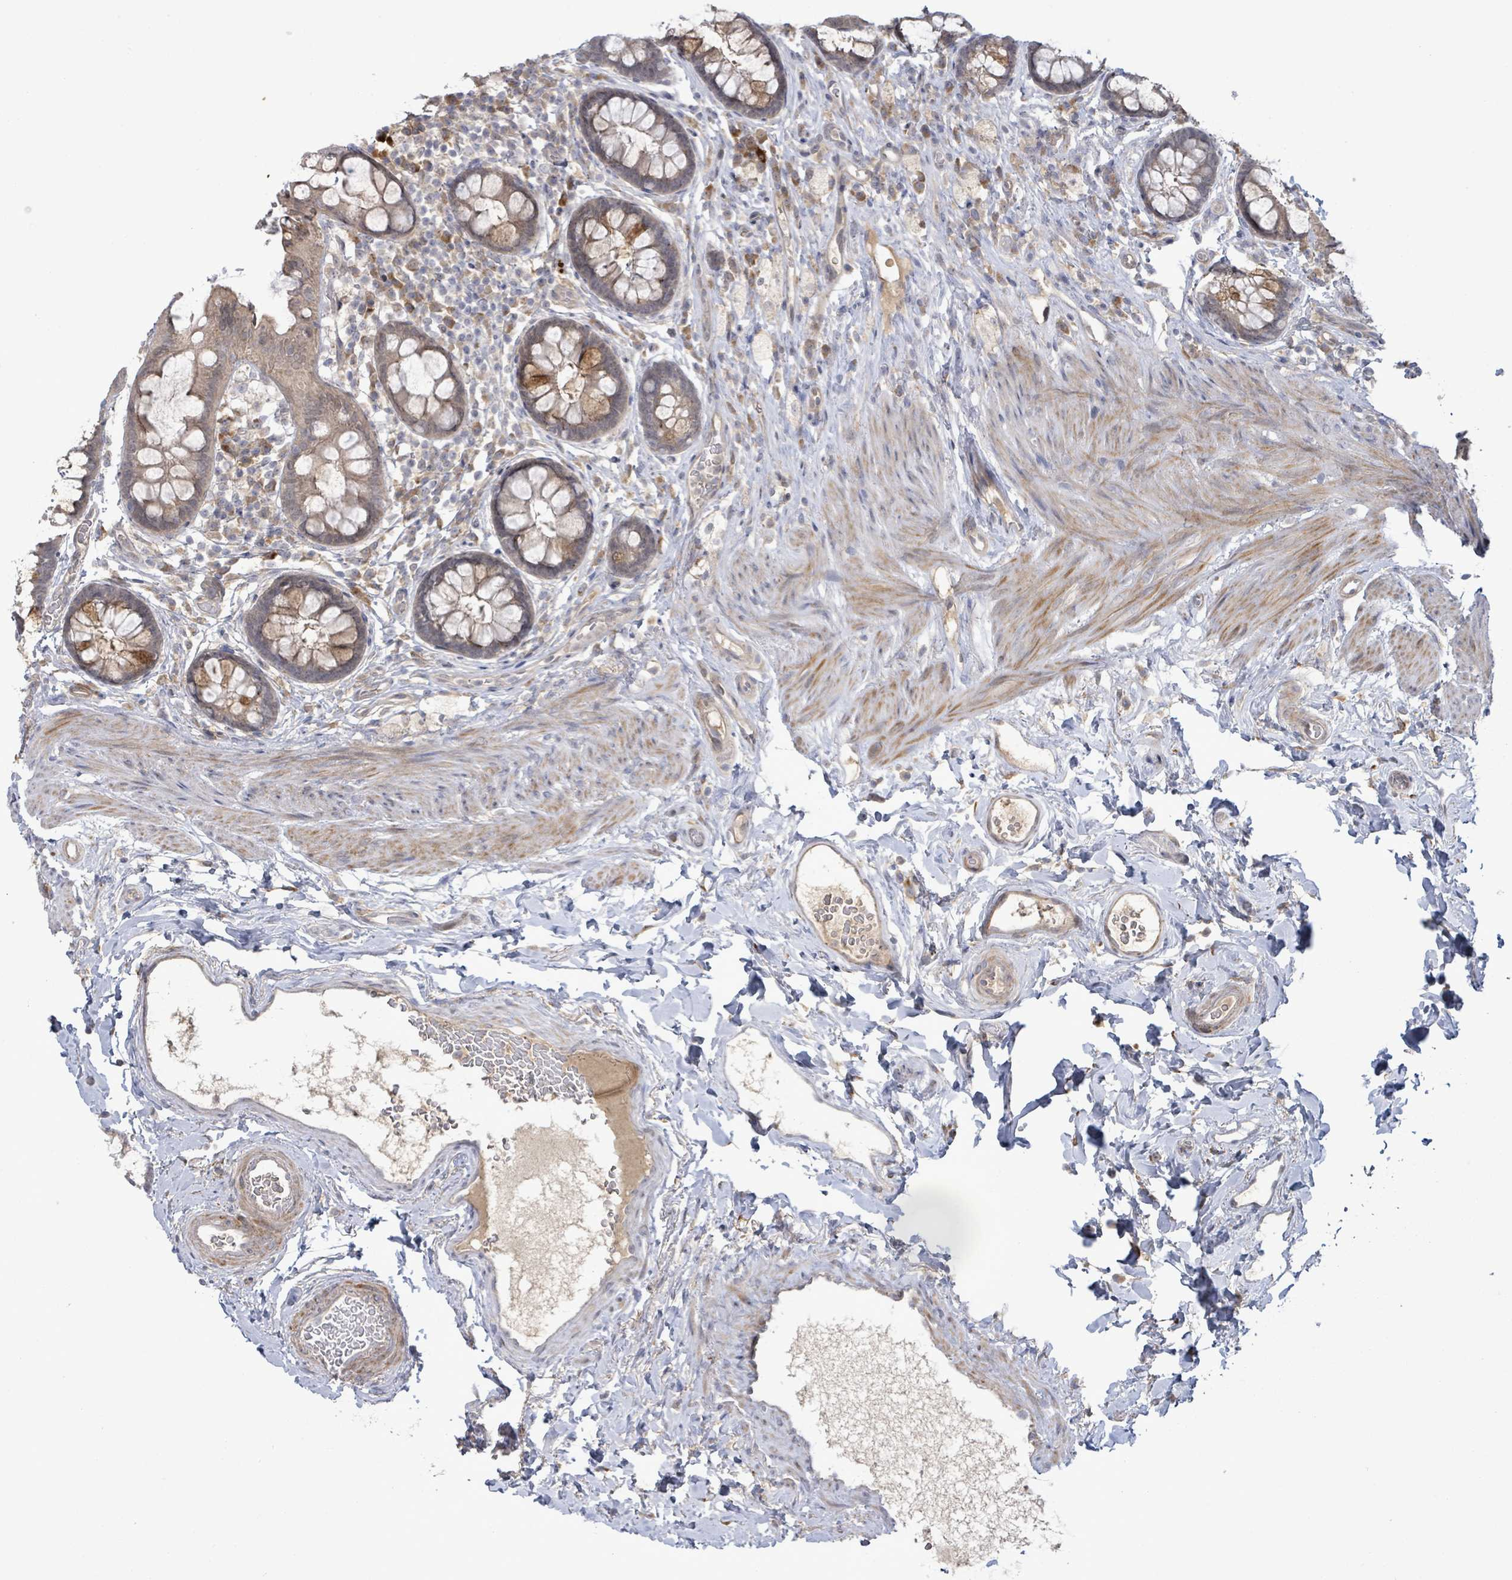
{"staining": {"intensity": "moderate", "quantity": "25%-75%", "location": "cytoplasmic/membranous"}, "tissue": "rectum", "cell_type": "Glandular cells", "image_type": "normal", "snomed": [{"axis": "morphology", "description": "Normal tissue, NOS"}, {"axis": "topography", "description": "Rectum"}, {"axis": "topography", "description": "Peripheral nerve tissue"}], "caption": "A medium amount of moderate cytoplasmic/membranous positivity is present in about 25%-75% of glandular cells in unremarkable rectum.", "gene": "SLIT3", "patient": {"sex": "female", "age": 69}}